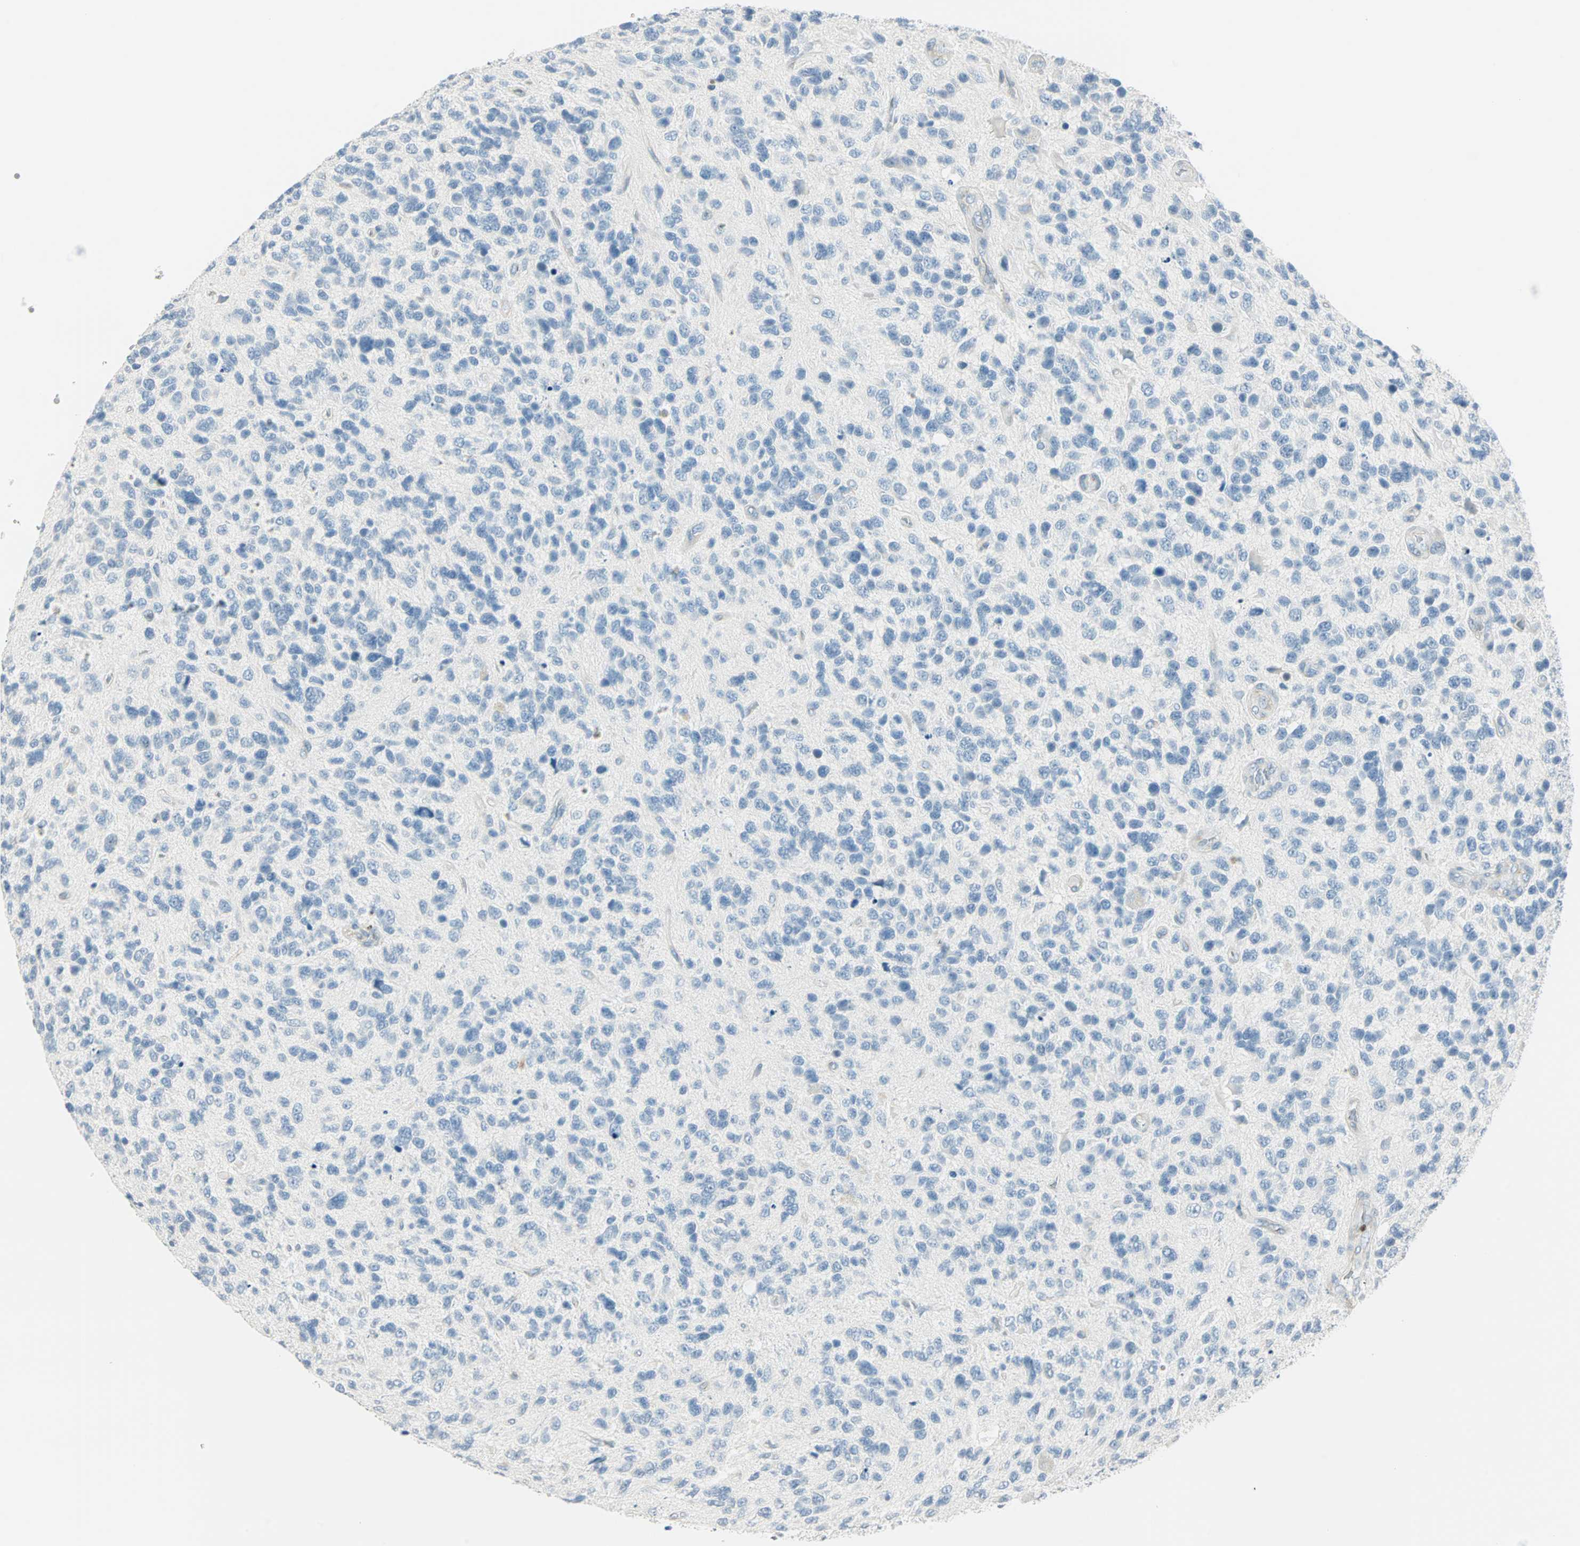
{"staining": {"intensity": "negative", "quantity": "none", "location": "none"}, "tissue": "glioma", "cell_type": "Tumor cells", "image_type": "cancer", "snomed": [{"axis": "morphology", "description": "Glioma, malignant, High grade"}, {"axis": "topography", "description": "Brain"}], "caption": "Micrograph shows no protein staining in tumor cells of glioma tissue.", "gene": "MLLT10", "patient": {"sex": "female", "age": 58}}